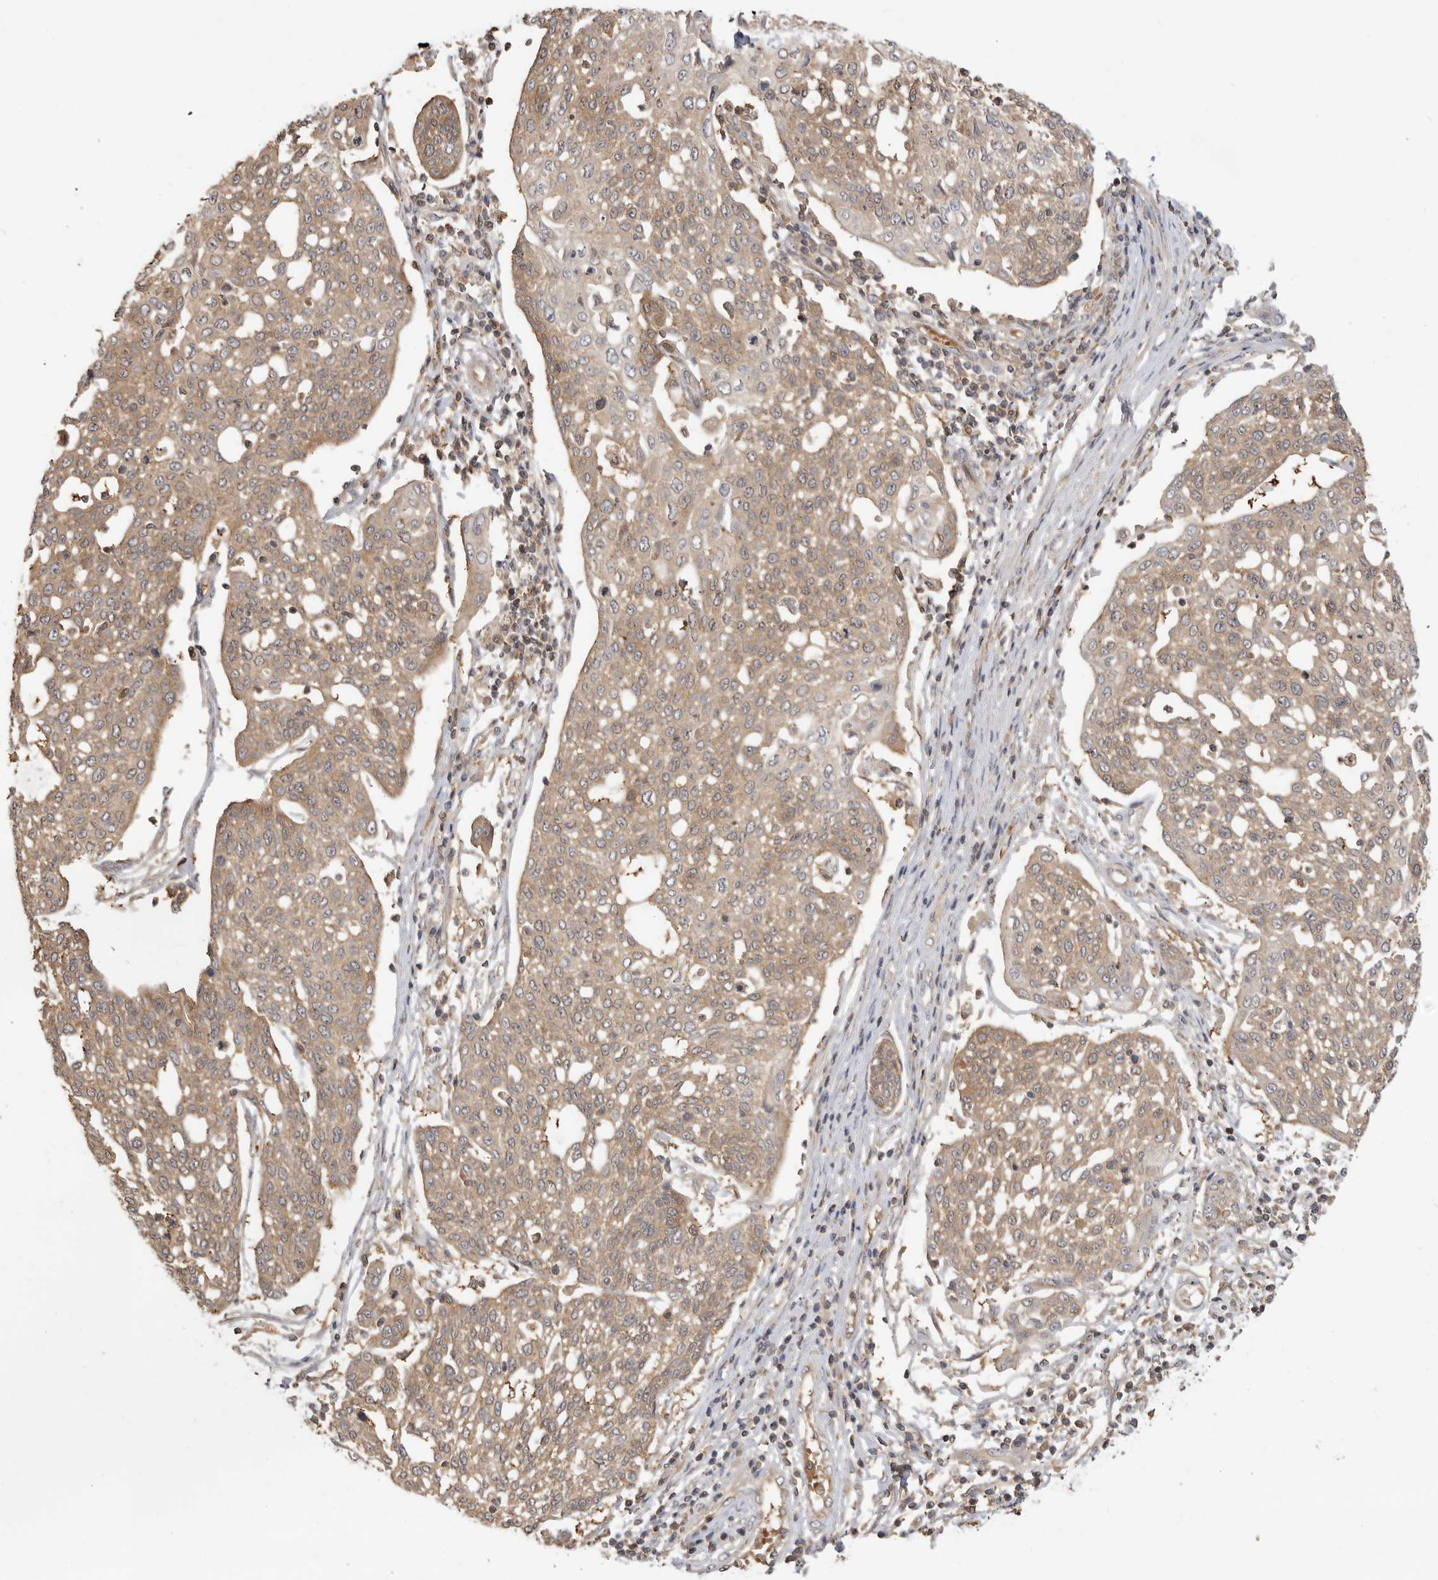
{"staining": {"intensity": "weak", "quantity": ">75%", "location": "cytoplasmic/membranous"}, "tissue": "cervical cancer", "cell_type": "Tumor cells", "image_type": "cancer", "snomed": [{"axis": "morphology", "description": "Squamous cell carcinoma, NOS"}, {"axis": "topography", "description": "Cervix"}], "caption": "The histopathology image displays immunohistochemical staining of cervical squamous cell carcinoma. There is weak cytoplasmic/membranous positivity is present in about >75% of tumor cells.", "gene": "CLDN12", "patient": {"sex": "female", "age": 34}}